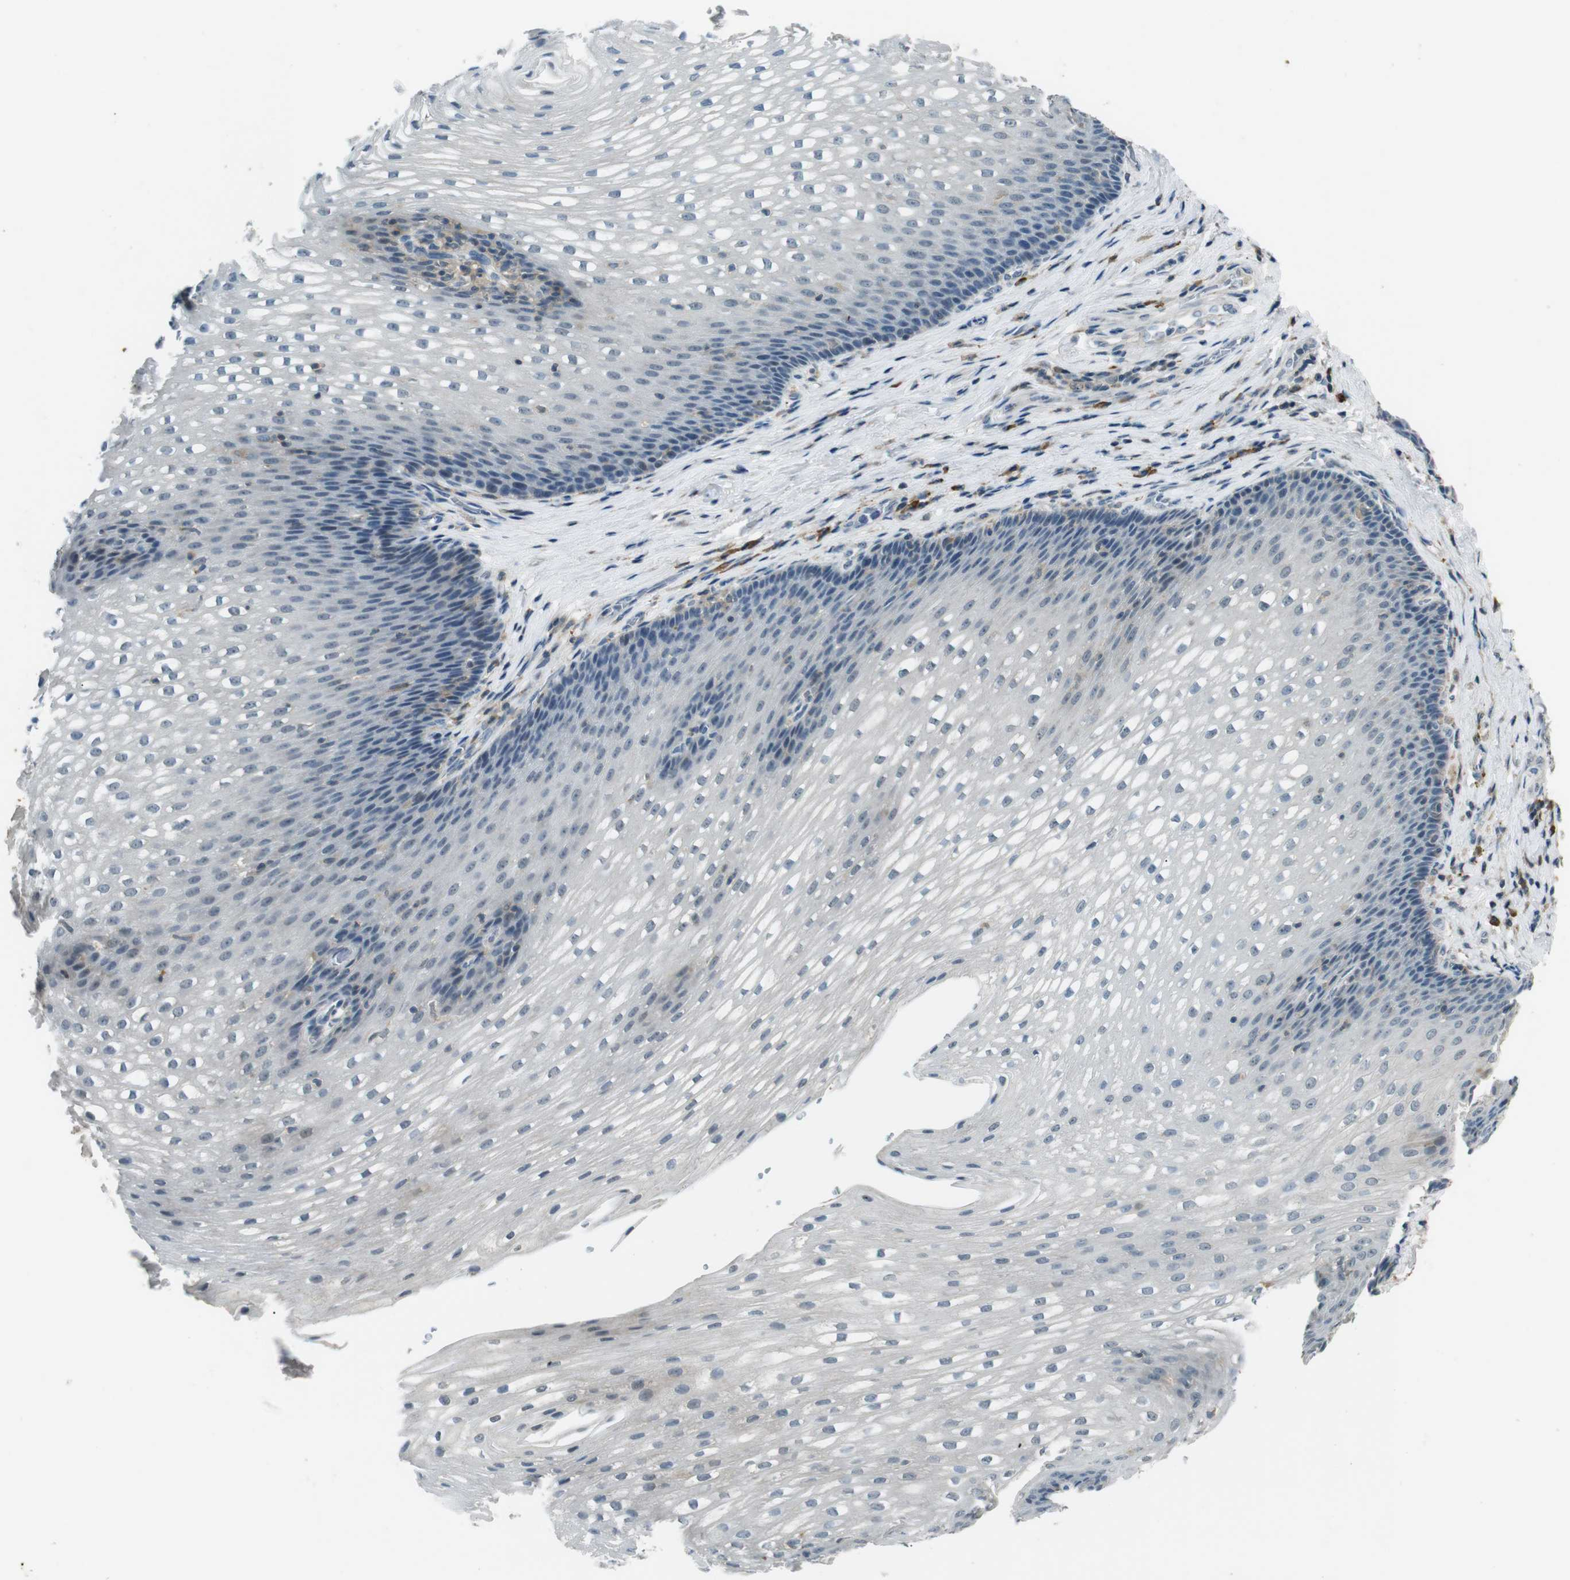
{"staining": {"intensity": "negative", "quantity": "none", "location": "none"}, "tissue": "esophagus", "cell_type": "Squamous epithelial cells", "image_type": "normal", "snomed": [{"axis": "morphology", "description": "Normal tissue, NOS"}, {"axis": "topography", "description": "Esophagus"}], "caption": "Histopathology image shows no protein positivity in squamous epithelial cells of normal esophagus. Nuclei are stained in blue.", "gene": "MAGI2", "patient": {"sex": "male", "age": 48}}